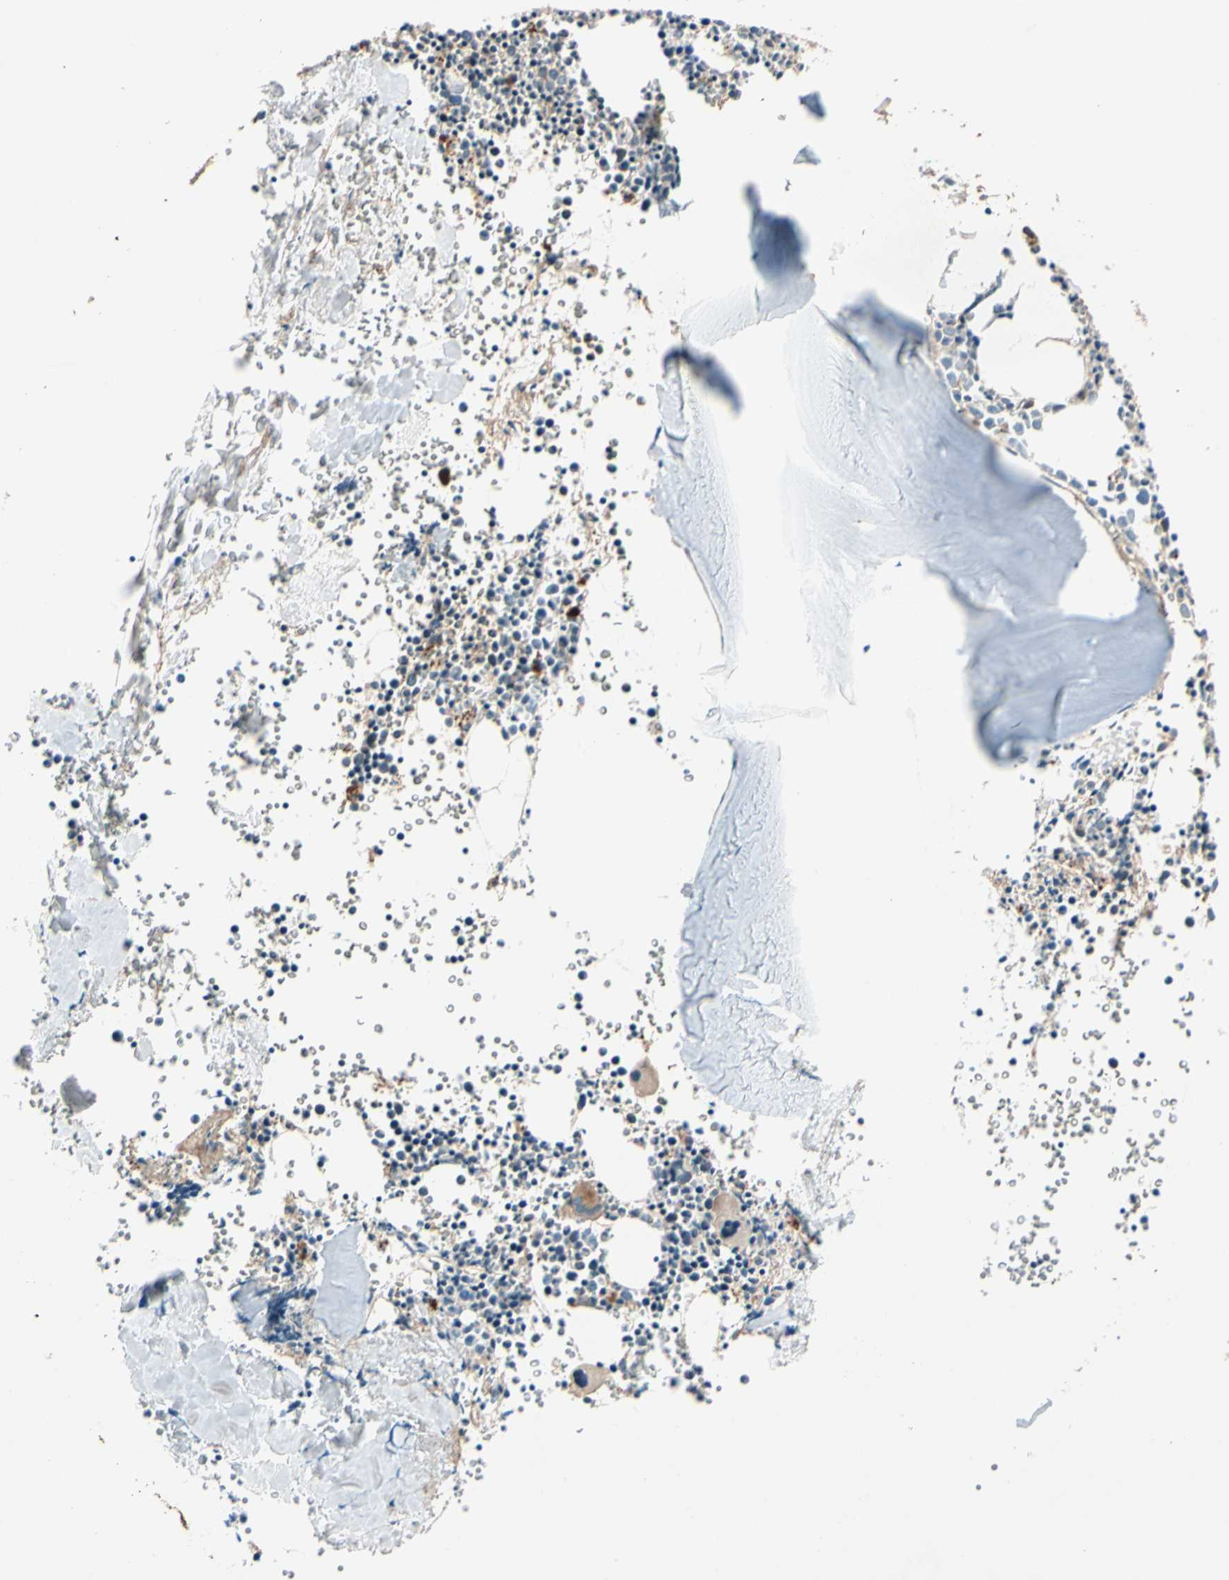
{"staining": {"intensity": "moderate", "quantity": "<25%", "location": "cytoplasmic/membranous"}, "tissue": "bone marrow", "cell_type": "Hematopoietic cells", "image_type": "normal", "snomed": [{"axis": "morphology", "description": "Normal tissue, NOS"}, {"axis": "morphology", "description": "Inflammation, NOS"}, {"axis": "topography", "description": "Bone marrow"}], "caption": "Immunohistochemical staining of benign human bone marrow reveals low levels of moderate cytoplasmic/membranous positivity in approximately <25% of hematopoietic cells. (brown staining indicates protein expression, while blue staining denotes nuclei).", "gene": "ACVR1C", "patient": {"sex": "female", "age": 17}}